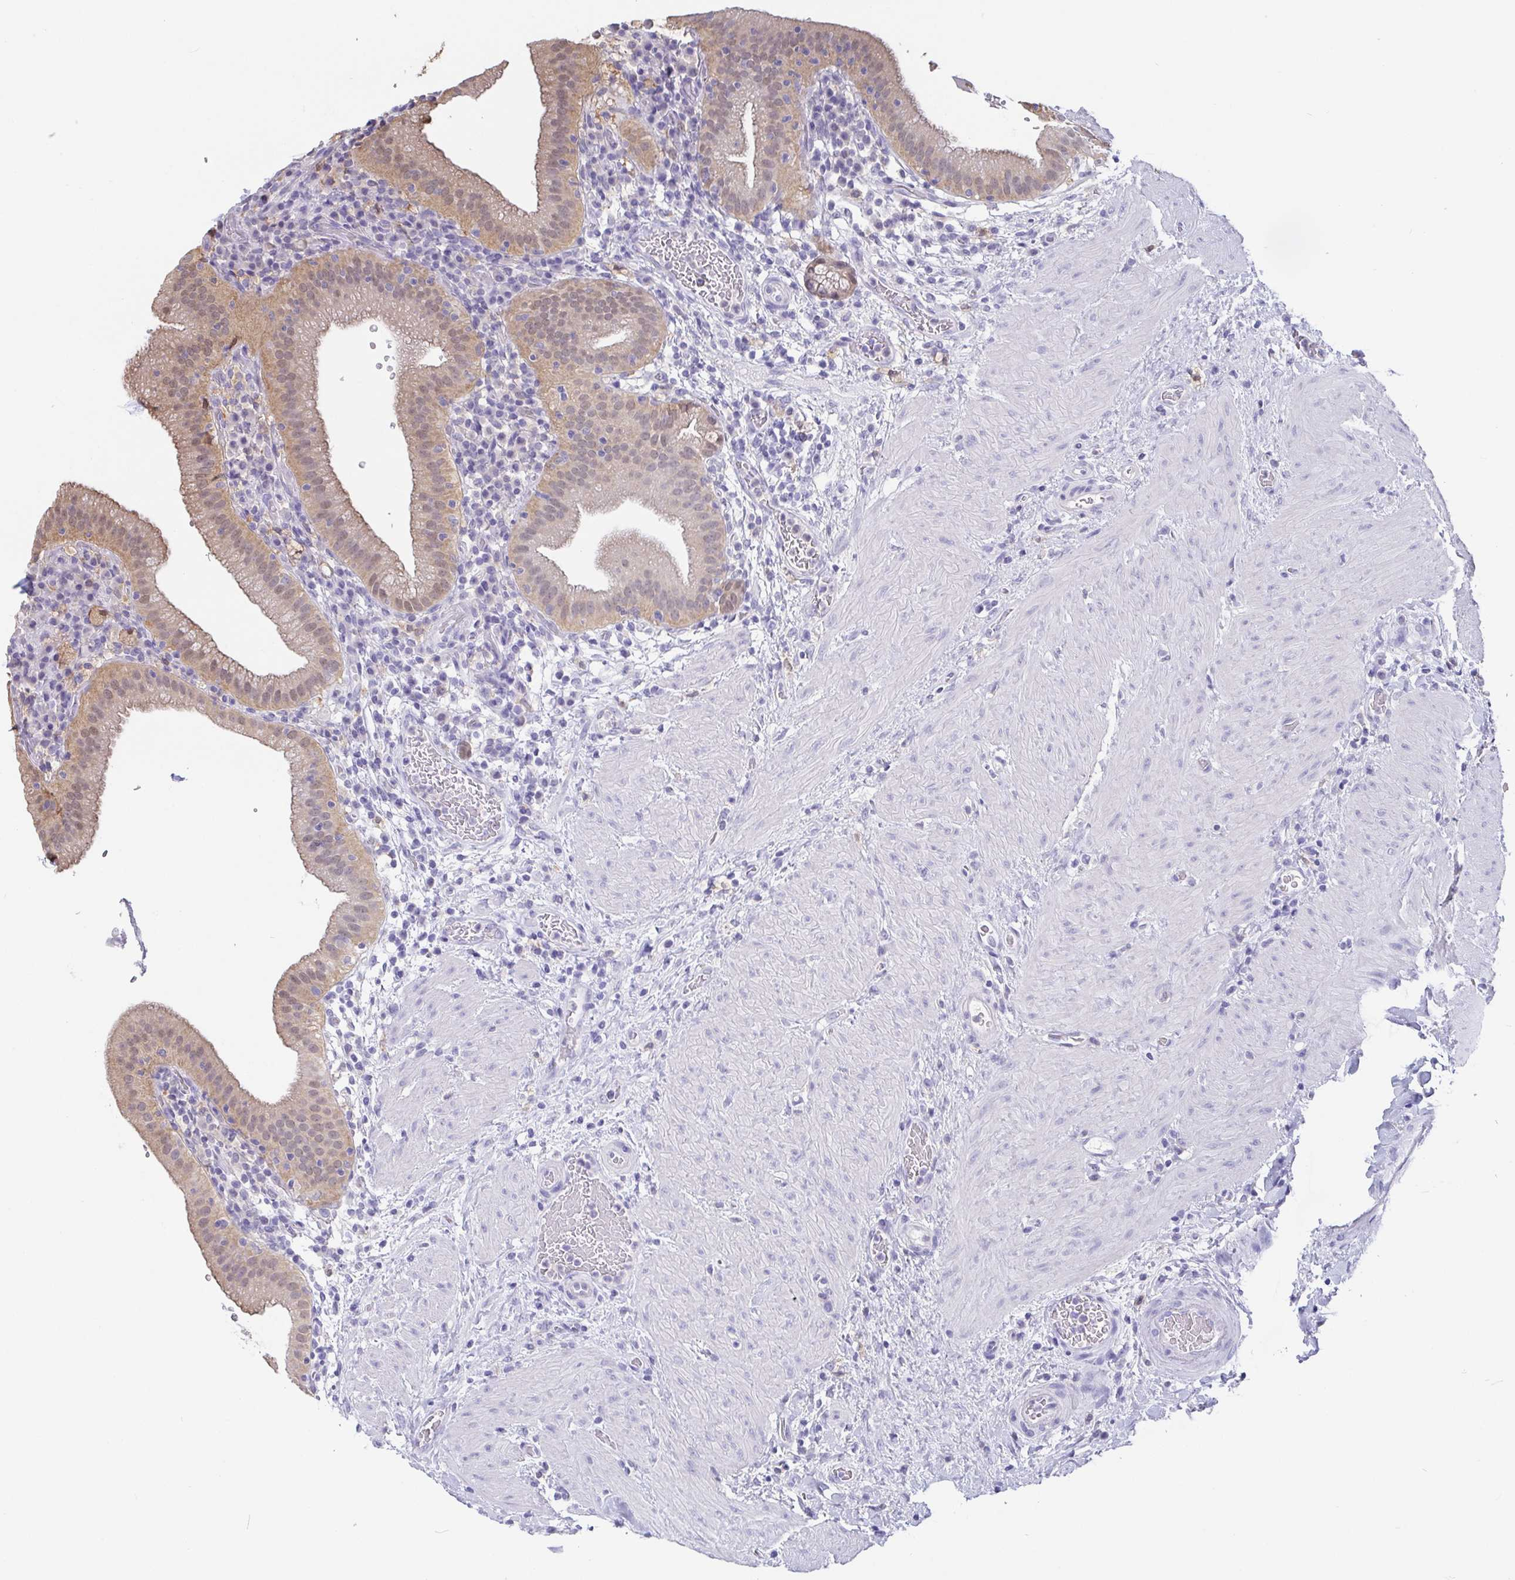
{"staining": {"intensity": "weak", "quantity": ">75%", "location": "cytoplasmic/membranous,nuclear"}, "tissue": "gallbladder", "cell_type": "Glandular cells", "image_type": "normal", "snomed": [{"axis": "morphology", "description": "Normal tissue, NOS"}, {"axis": "topography", "description": "Gallbladder"}], "caption": "A brown stain highlights weak cytoplasmic/membranous,nuclear expression of a protein in glandular cells of unremarkable human gallbladder. Nuclei are stained in blue.", "gene": "IDH1", "patient": {"sex": "male", "age": 26}}